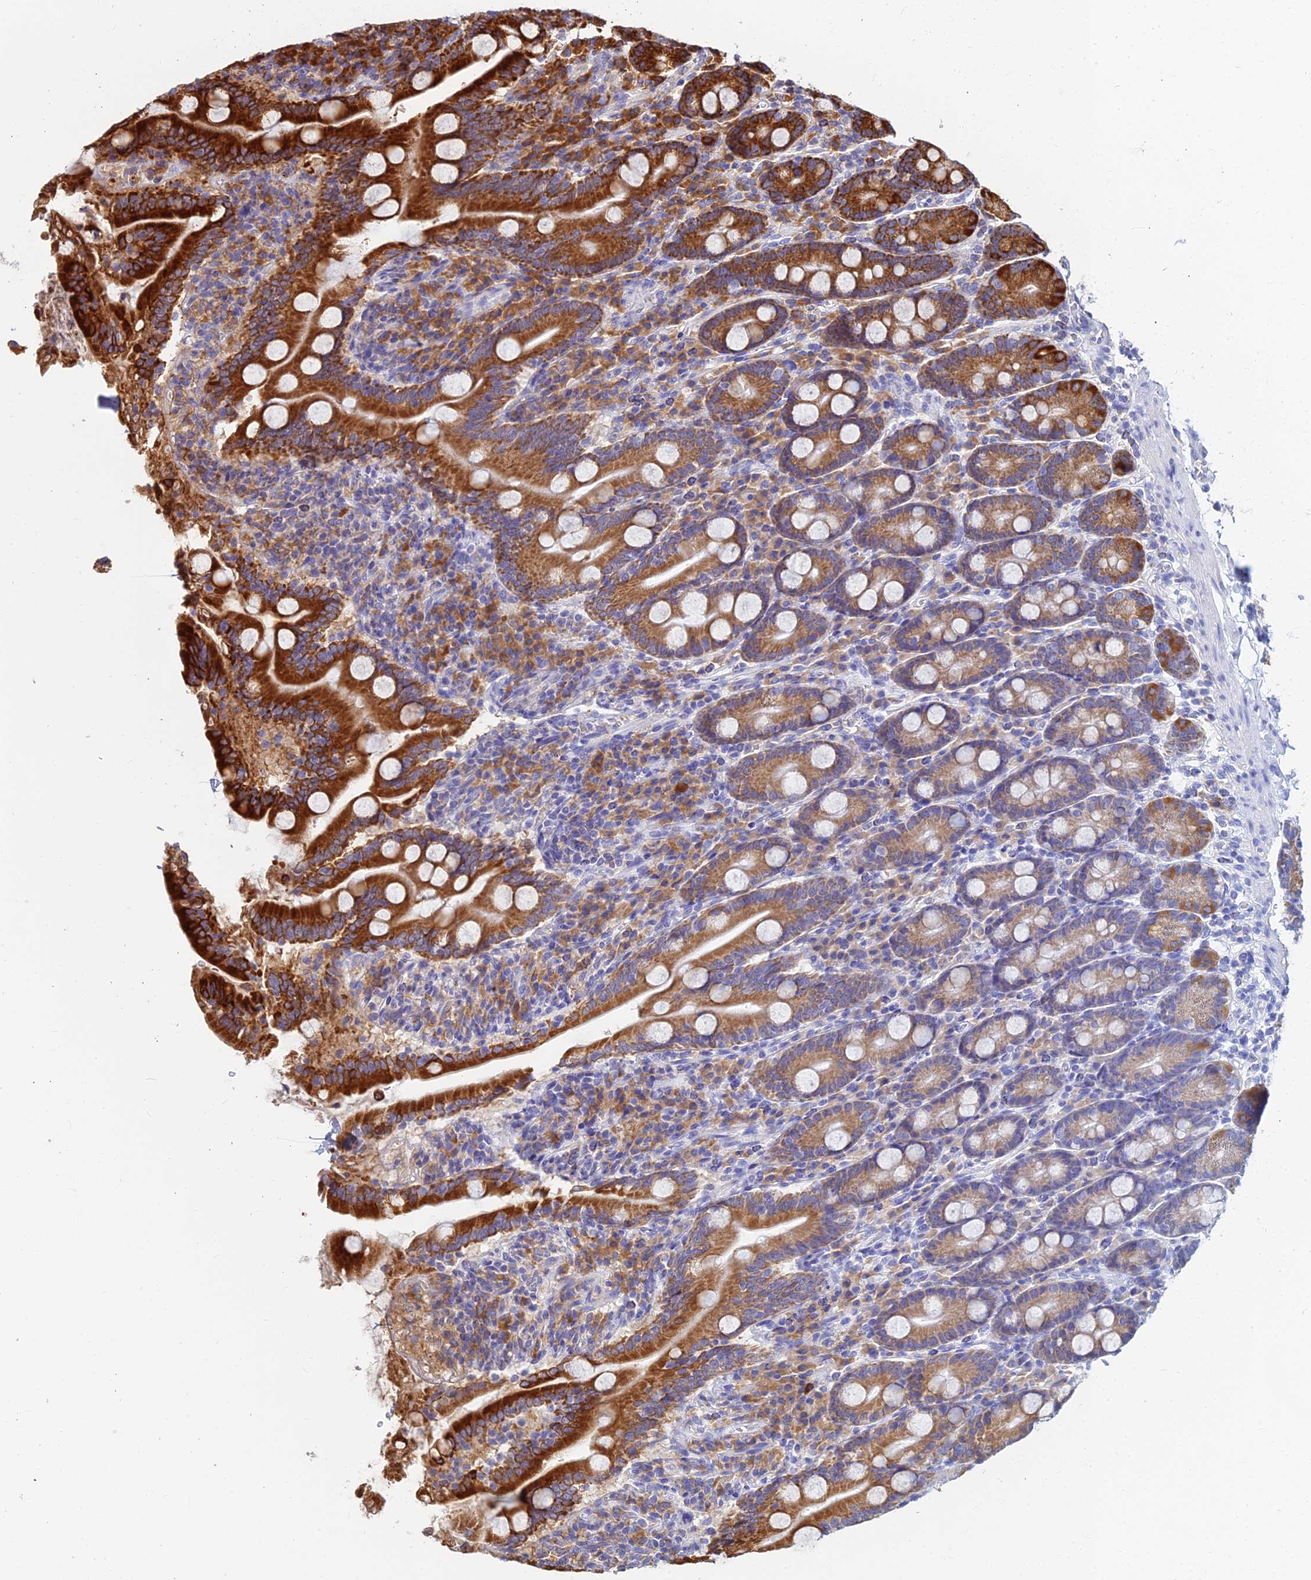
{"staining": {"intensity": "strong", "quantity": "25%-75%", "location": "cytoplasmic/membranous"}, "tissue": "duodenum", "cell_type": "Glandular cells", "image_type": "normal", "snomed": [{"axis": "morphology", "description": "Normal tissue, NOS"}, {"axis": "topography", "description": "Duodenum"}], "caption": "About 25%-75% of glandular cells in unremarkable human duodenum reveal strong cytoplasmic/membranous protein staining as visualized by brown immunohistochemical staining.", "gene": "CCT6A", "patient": {"sex": "male", "age": 35}}